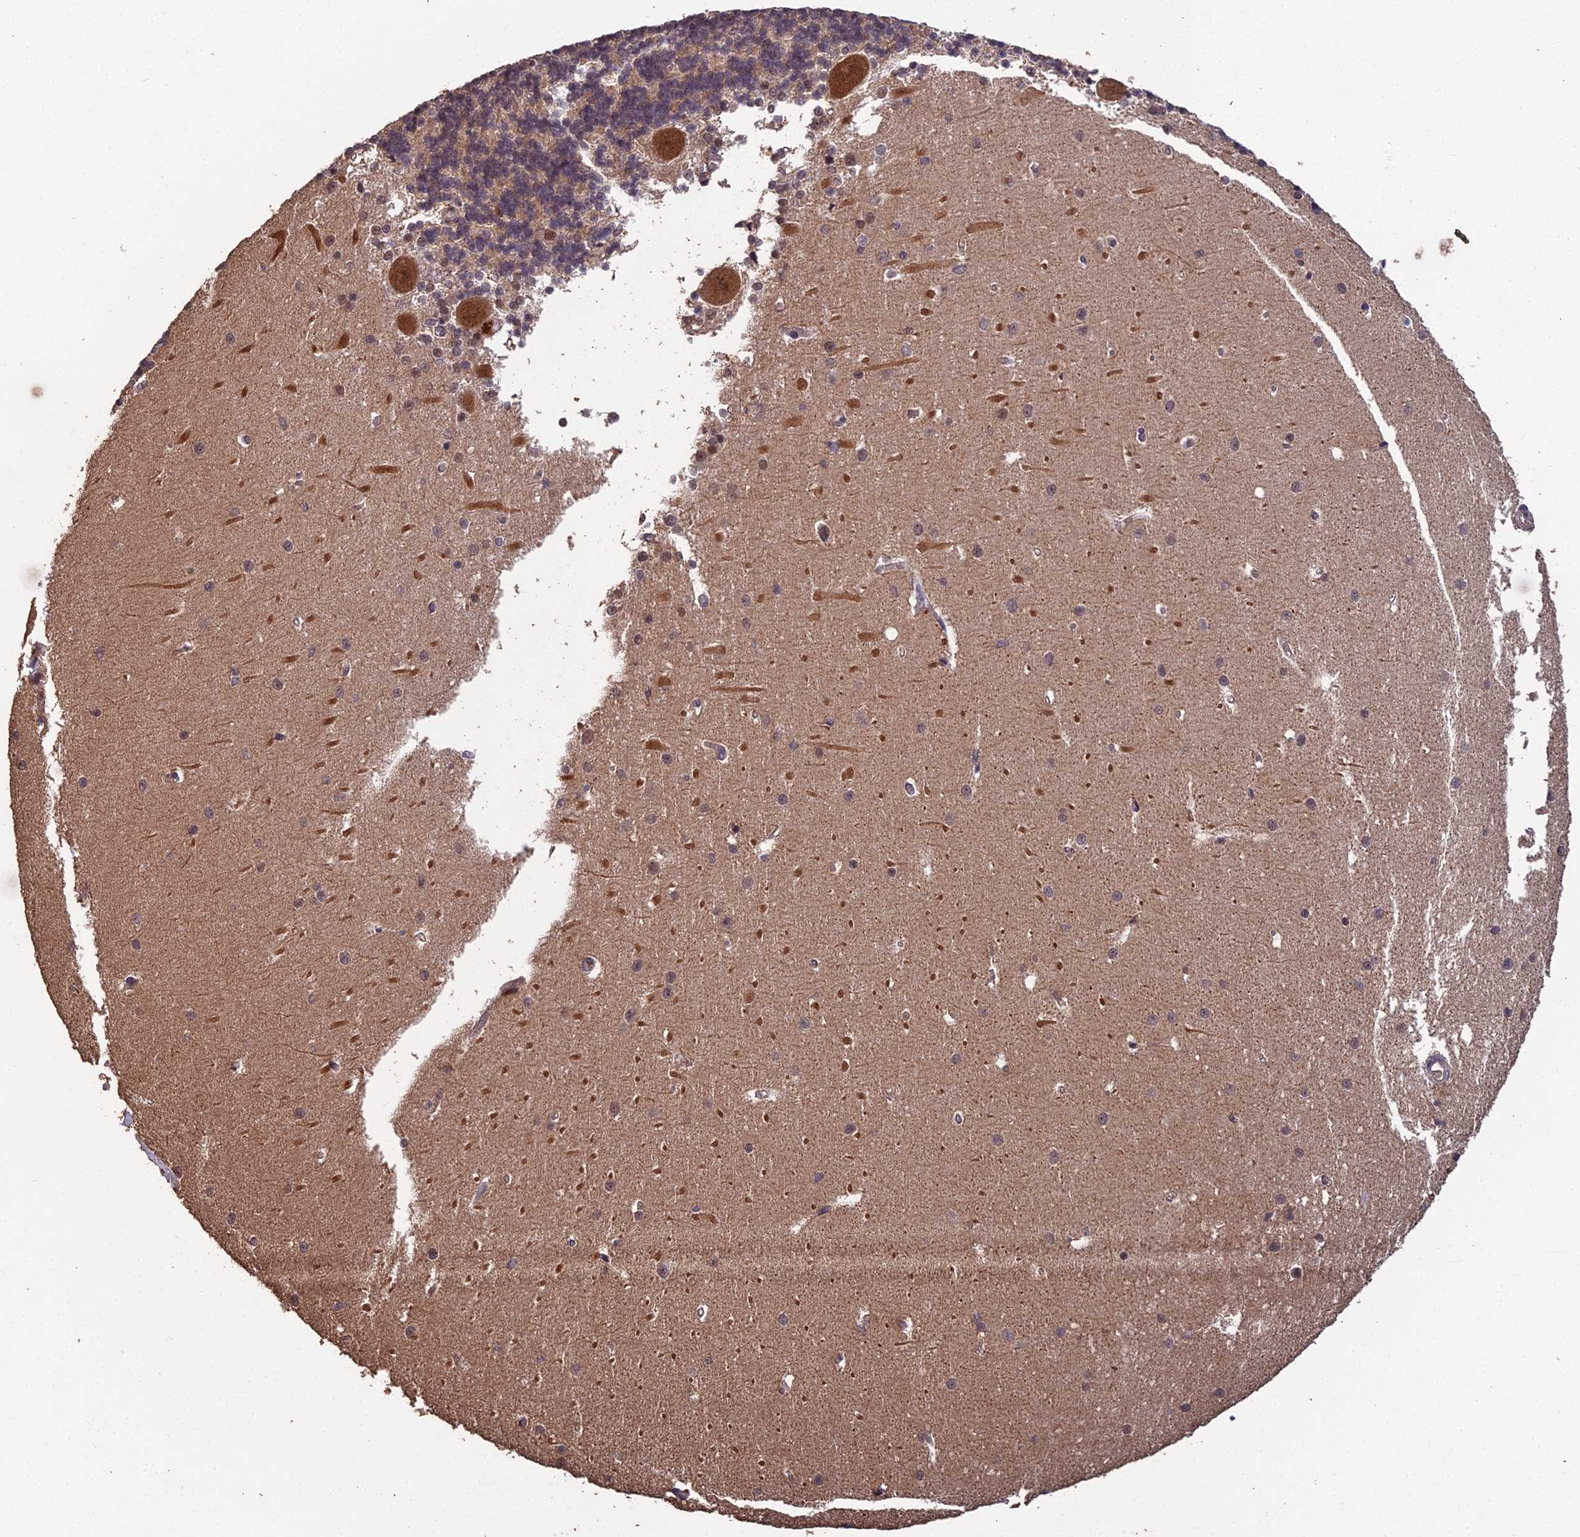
{"staining": {"intensity": "moderate", "quantity": "25%-75%", "location": "cytoplasmic/membranous"}, "tissue": "cerebellum", "cell_type": "Cells in granular layer", "image_type": "normal", "snomed": [{"axis": "morphology", "description": "Normal tissue, NOS"}, {"axis": "topography", "description": "Cerebellum"}], "caption": "Protein staining demonstrates moderate cytoplasmic/membranous positivity in approximately 25%-75% of cells in granular layer in unremarkable cerebellum. Using DAB (3,3'-diaminobenzidine) (brown) and hematoxylin (blue) stains, captured at high magnification using brightfield microscopy.", "gene": "RALGAPA2", "patient": {"sex": "male", "age": 37}}